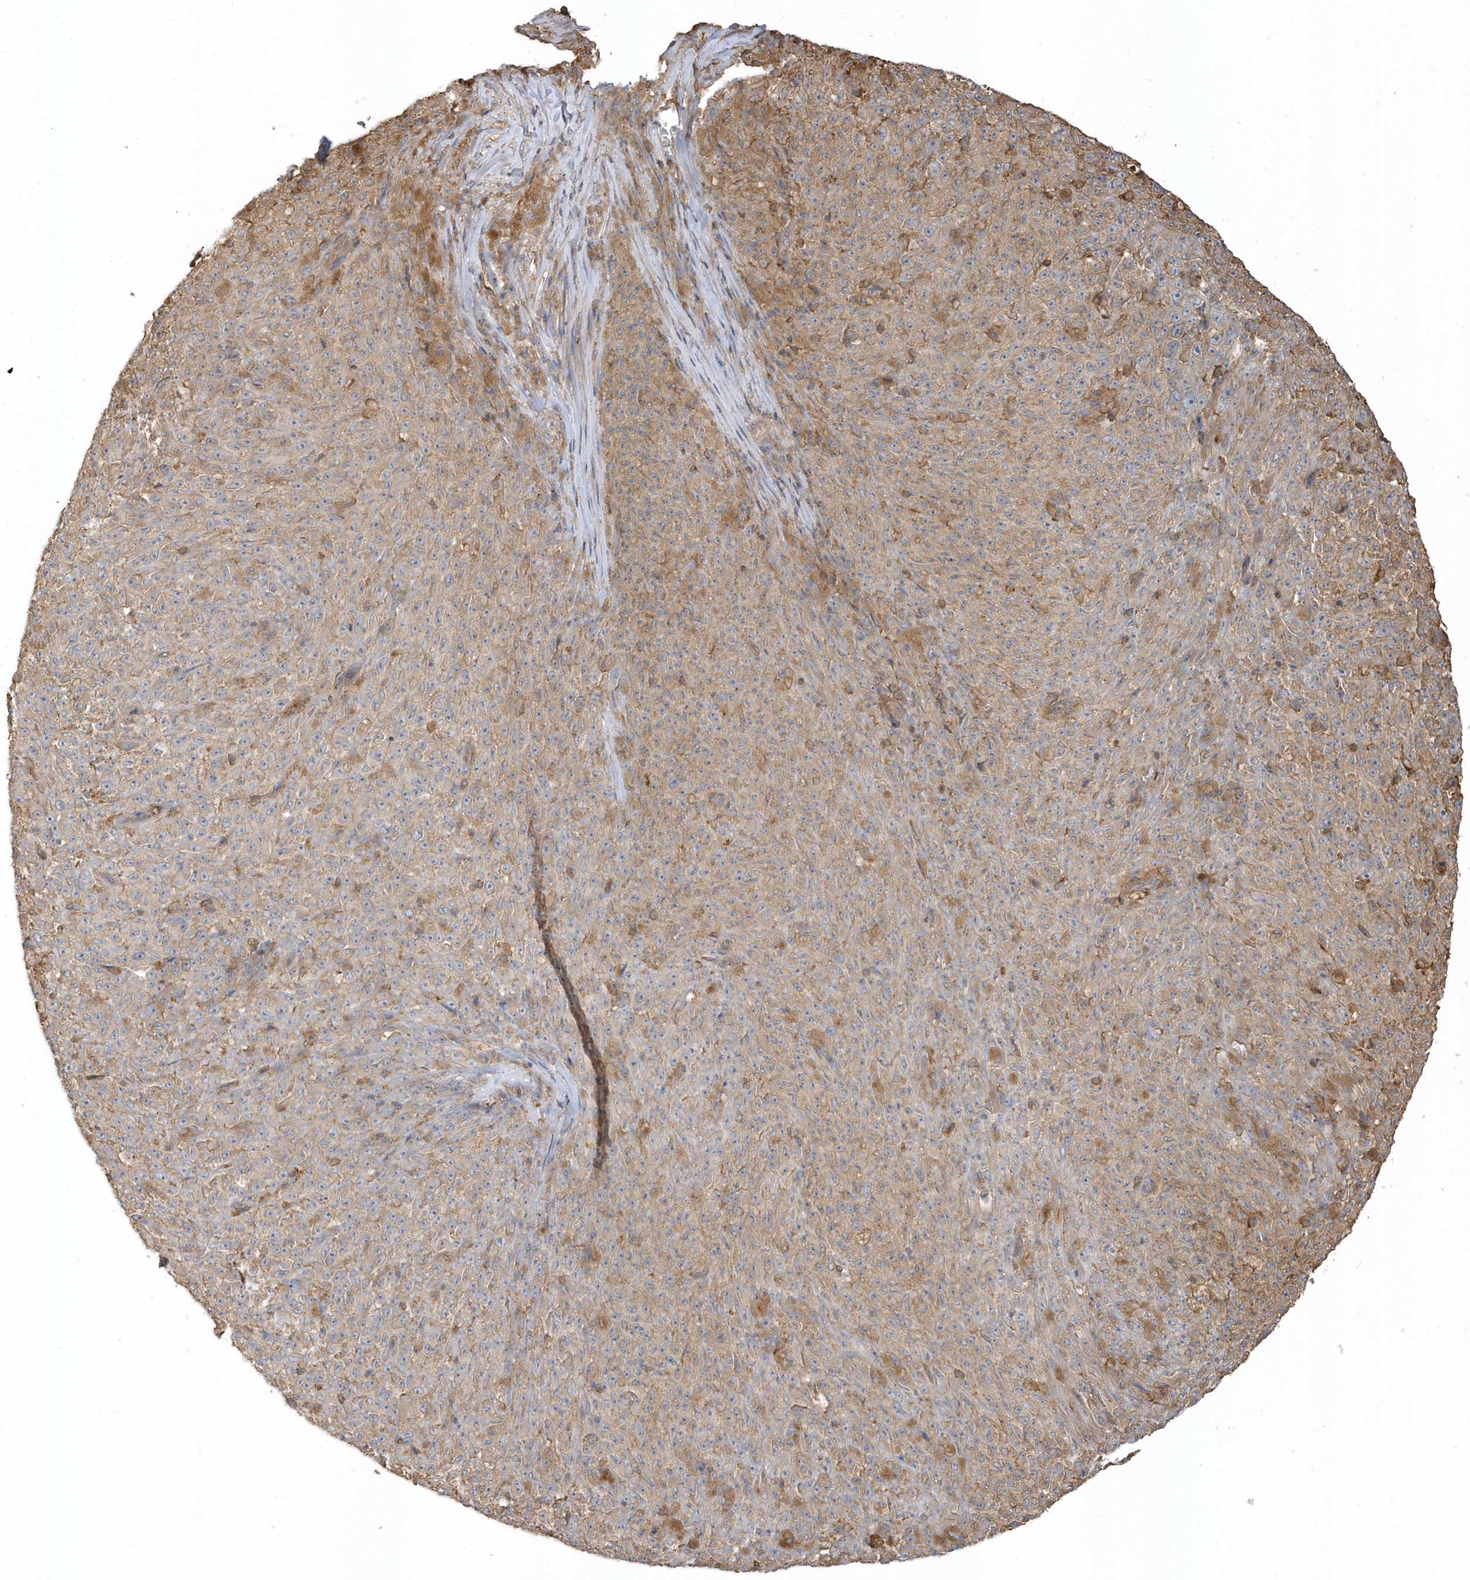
{"staining": {"intensity": "weak", "quantity": ">75%", "location": "cytoplasmic/membranous"}, "tissue": "melanoma", "cell_type": "Tumor cells", "image_type": "cancer", "snomed": [{"axis": "morphology", "description": "Malignant melanoma, NOS"}, {"axis": "topography", "description": "Skin"}], "caption": "Melanoma tissue exhibits weak cytoplasmic/membranous expression in about >75% of tumor cells, visualized by immunohistochemistry.", "gene": "ZBTB8A", "patient": {"sex": "female", "age": 82}}